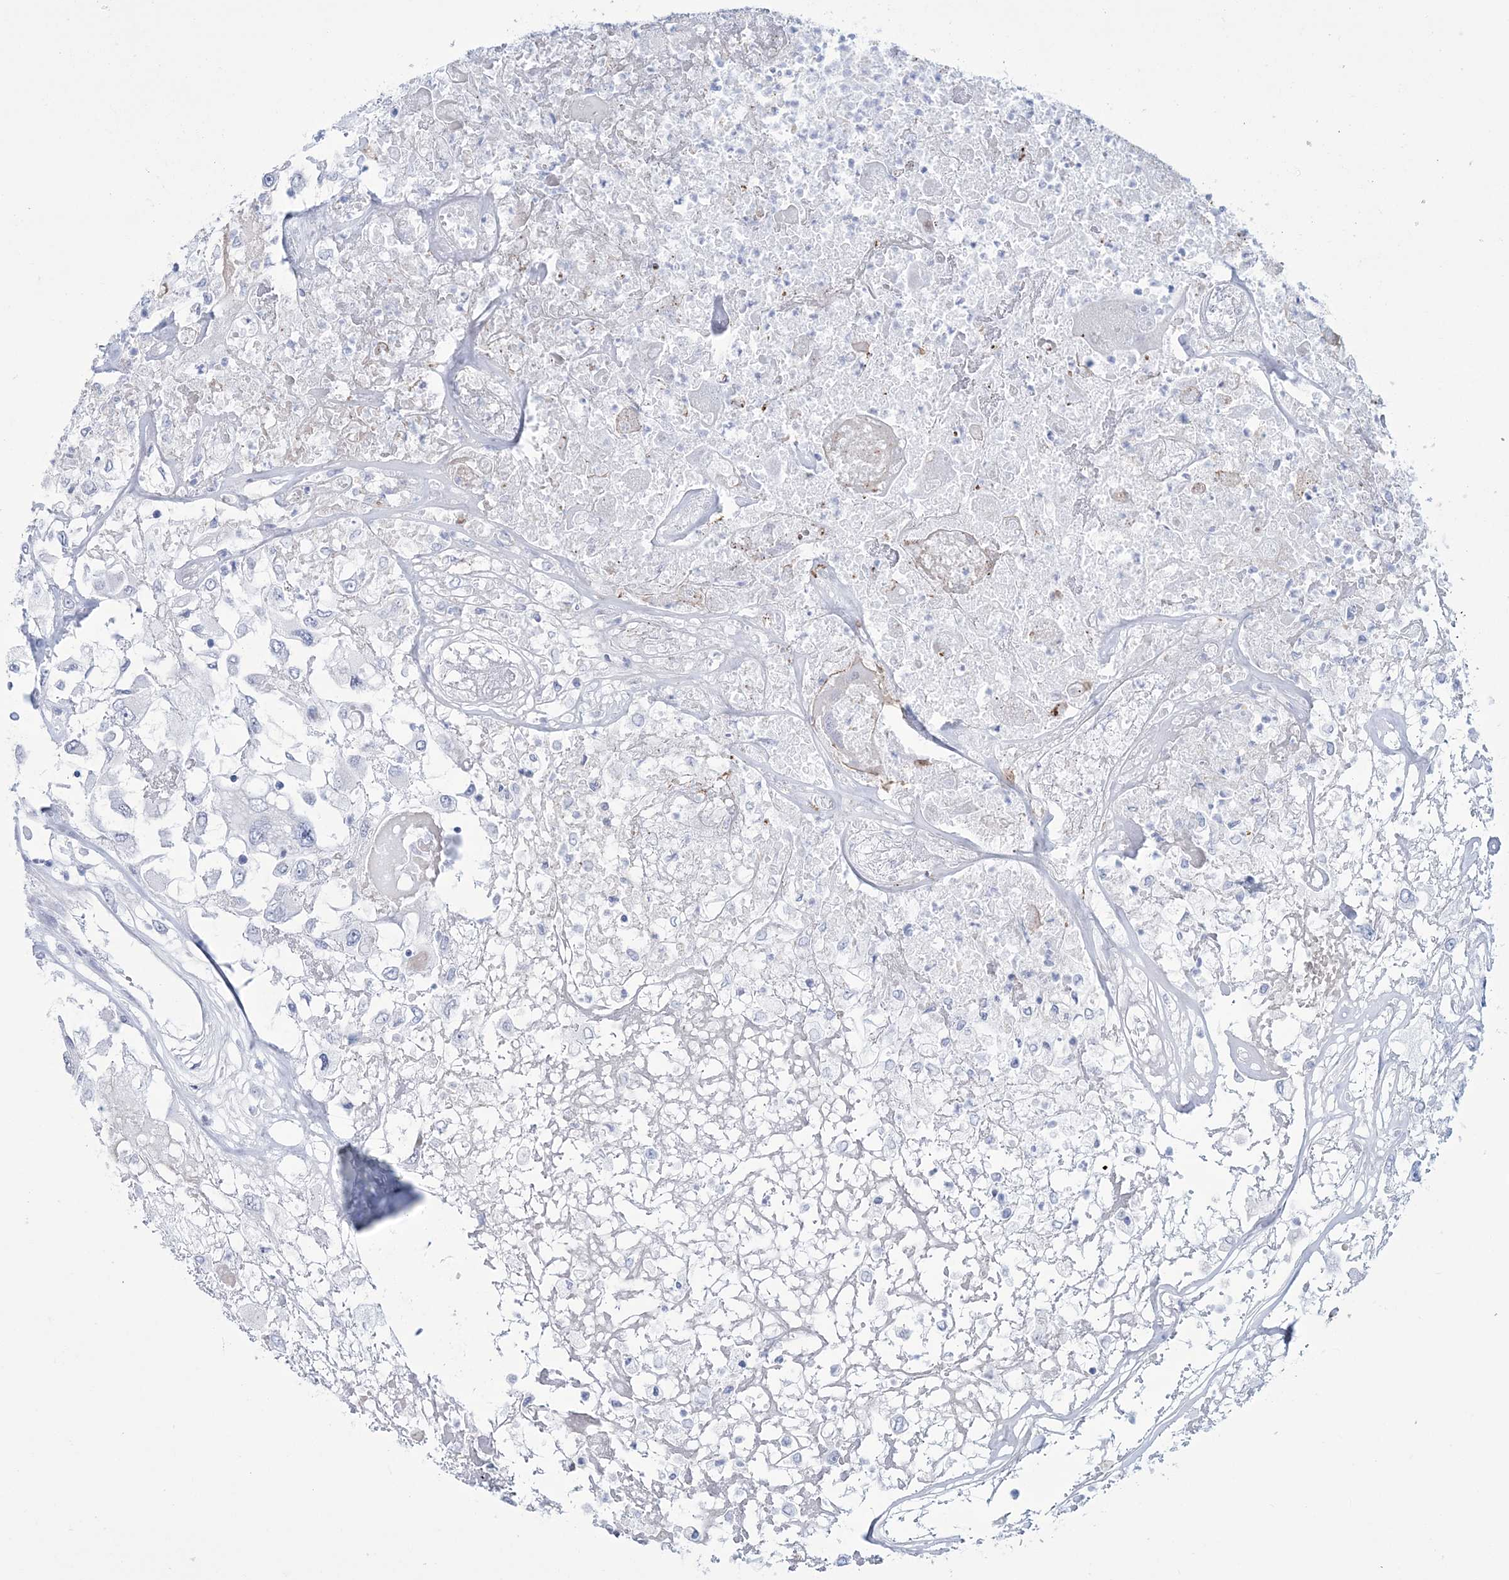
{"staining": {"intensity": "negative", "quantity": "none", "location": "none"}, "tissue": "renal cancer", "cell_type": "Tumor cells", "image_type": "cancer", "snomed": [{"axis": "morphology", "description": "Adenocarcinoma, NOS"}, {"axis": "topography", "description": "Kidney"}], "caption": "Immunohistochemical staining of human renal cancer (adenocarcinoma) displays no significant expression in tumor cells.", "gene": "DPCD", "patient": {"sex": "female", "age": 52}}